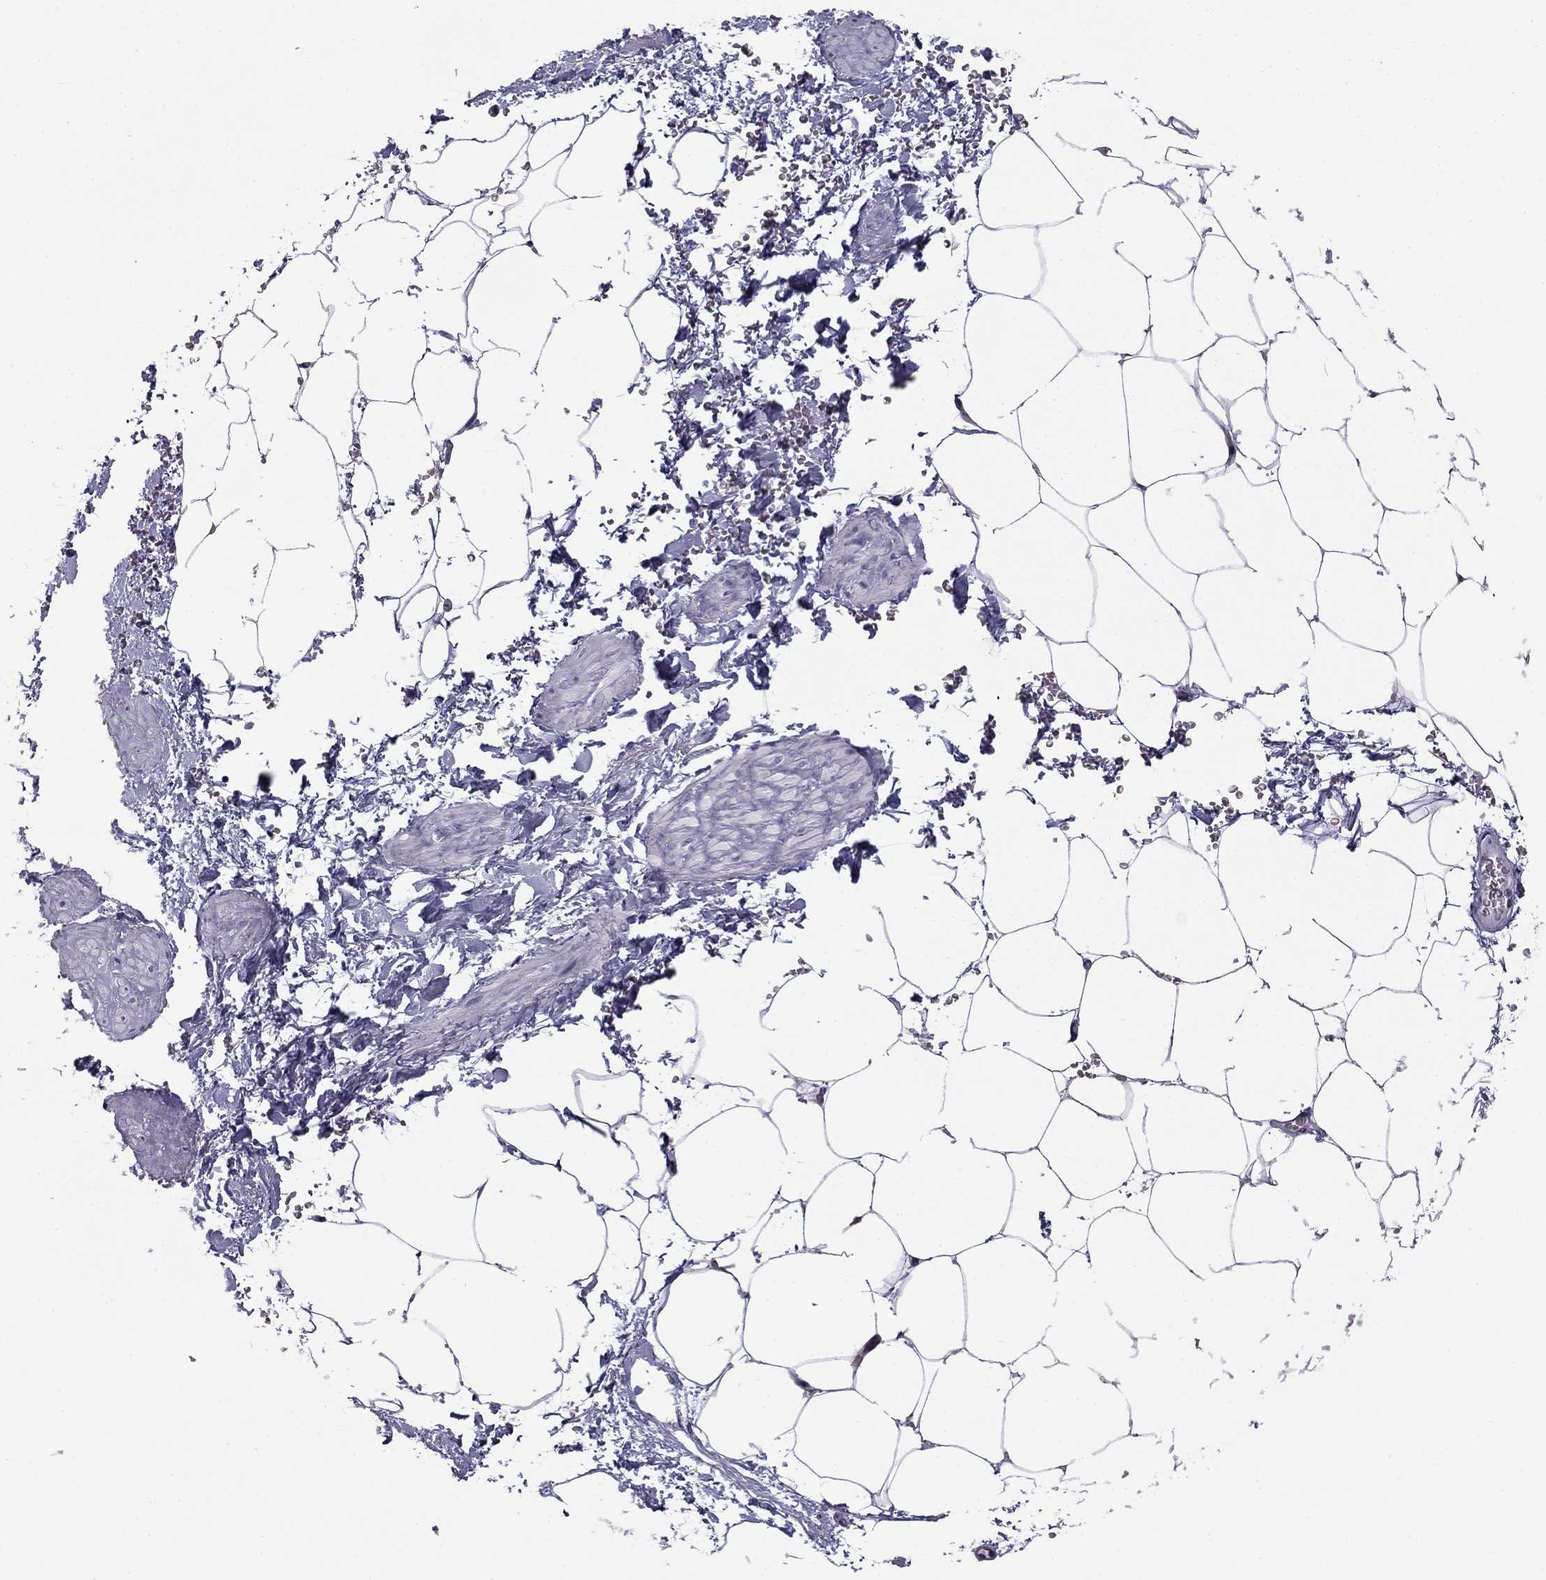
{"staining": {"intensity": "negative", "quantity": "none", "location": "none"}, "tissue": "adipose tissue", "cell_type": "Adipocytes", "image_type": "normal", "snomed": [{"axis": "morphology", "description": "Normal tissue, NOS"}, {"axis": "topography", "description": "Soft tissue"}, {"axis": "topography", "description": "Adipose tissue"}, {"axis": "topography", "description": "Vascular tissue"}, {"axis": "topography", "description": "Peripheral nerve tissue"}], "caption": "This micrograph is of unremarkable adipose tissue stained with immunohistochemistry (IHC) to label a protein in brown with the nuclei are counter-stained blue. There is no positivity in adipocytes. (Brightfield microscopy of DAB immunohistochemistry (IHC) at high magnification).", "gene": "ANKS4B", "patient": {"sex": "male", "age": 68}}